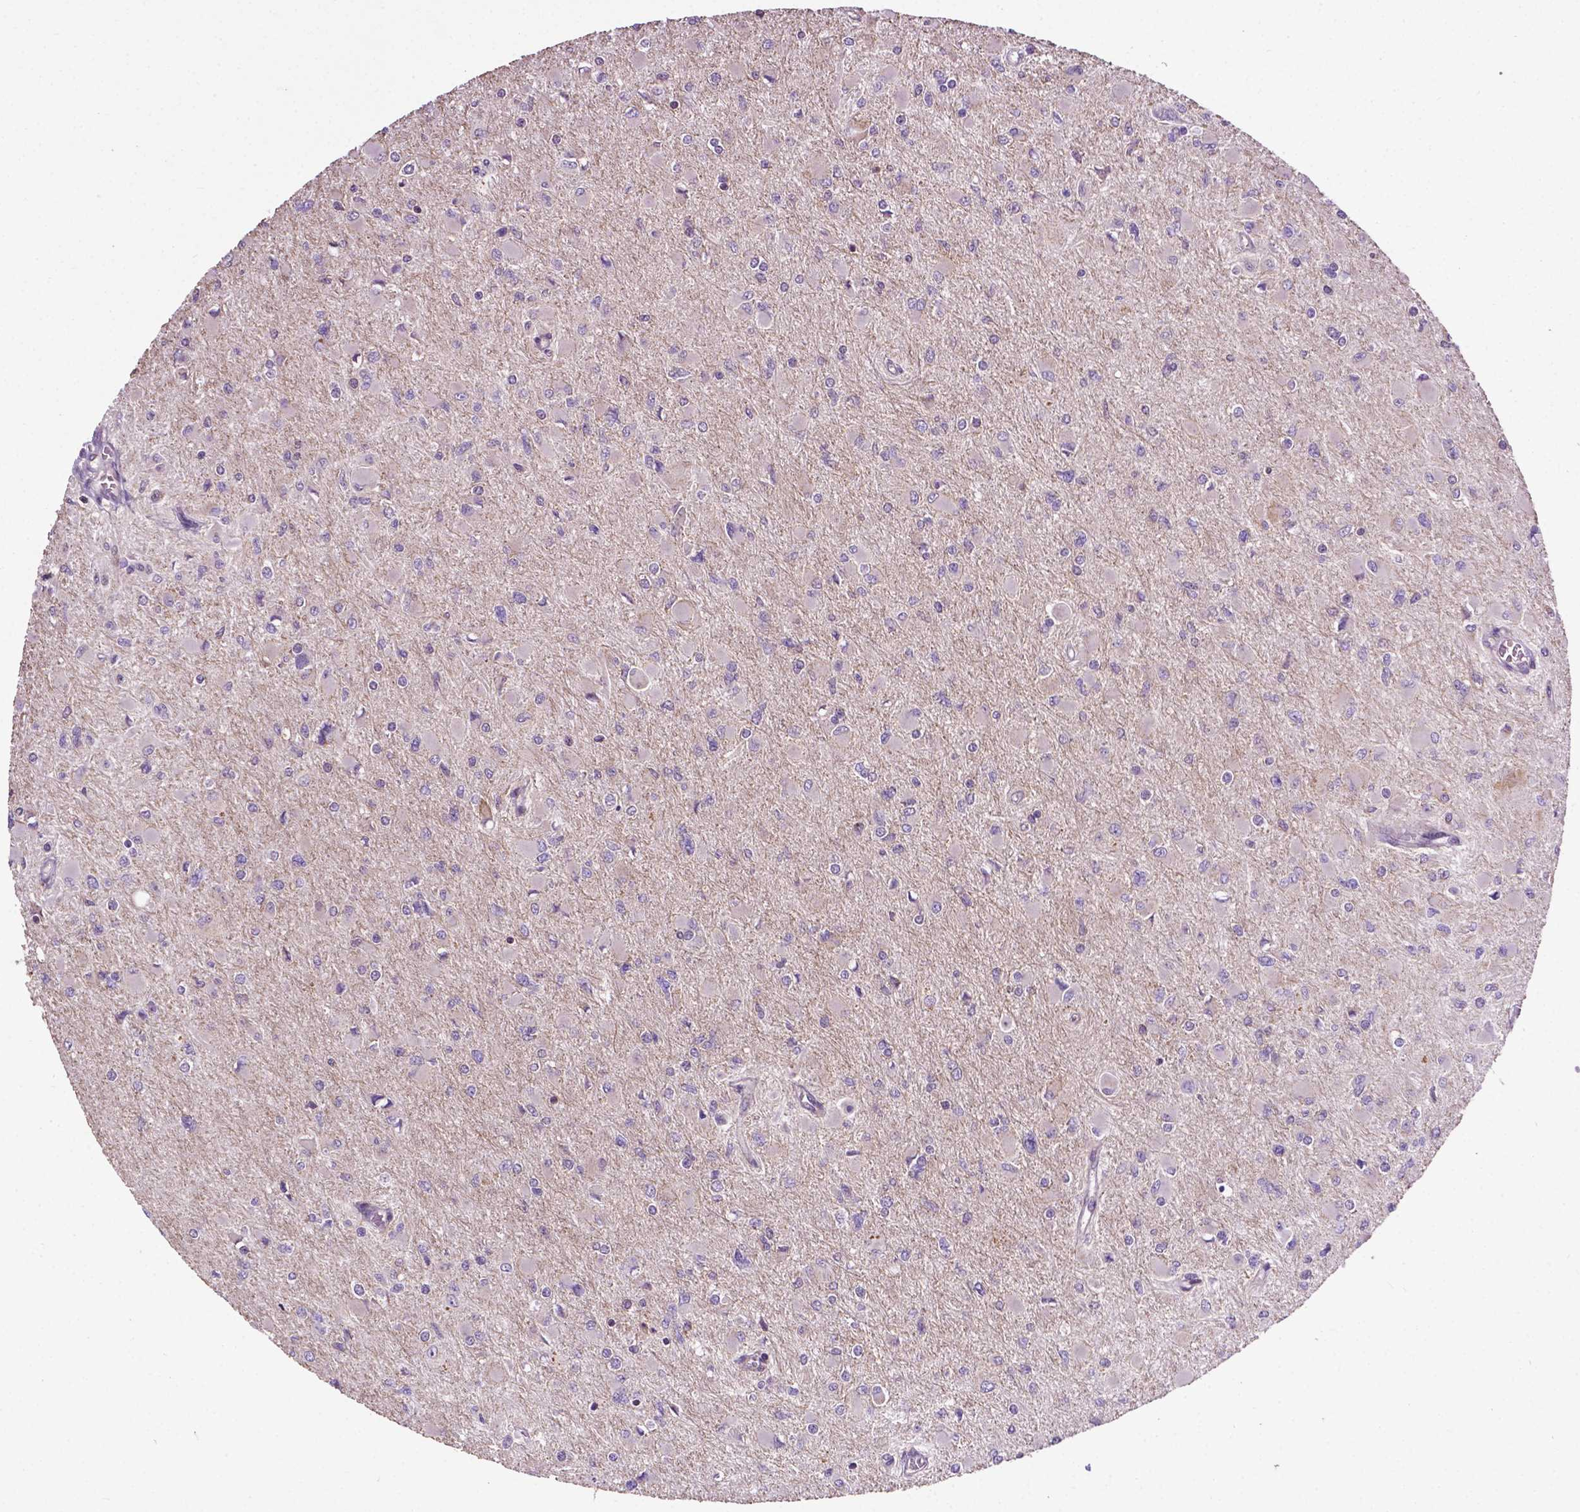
{"staining": {"intensity": "negative", "quantity": "none", "location": "none"}, "tissue": "glioma", "cell_type": "Tumor cells", "image_type": "cancer", "snomed": [{"axis": "morphology", "description": "Glioma, malignant, High grade"}, {"axis": "topography", "description": "Cerebral cortex"}], "caption": "Glioma stained for a protein using IHC displays no expression tumor cells.", "gene": "SPNS2", "patient": {"sex": "female", "age": 36}}